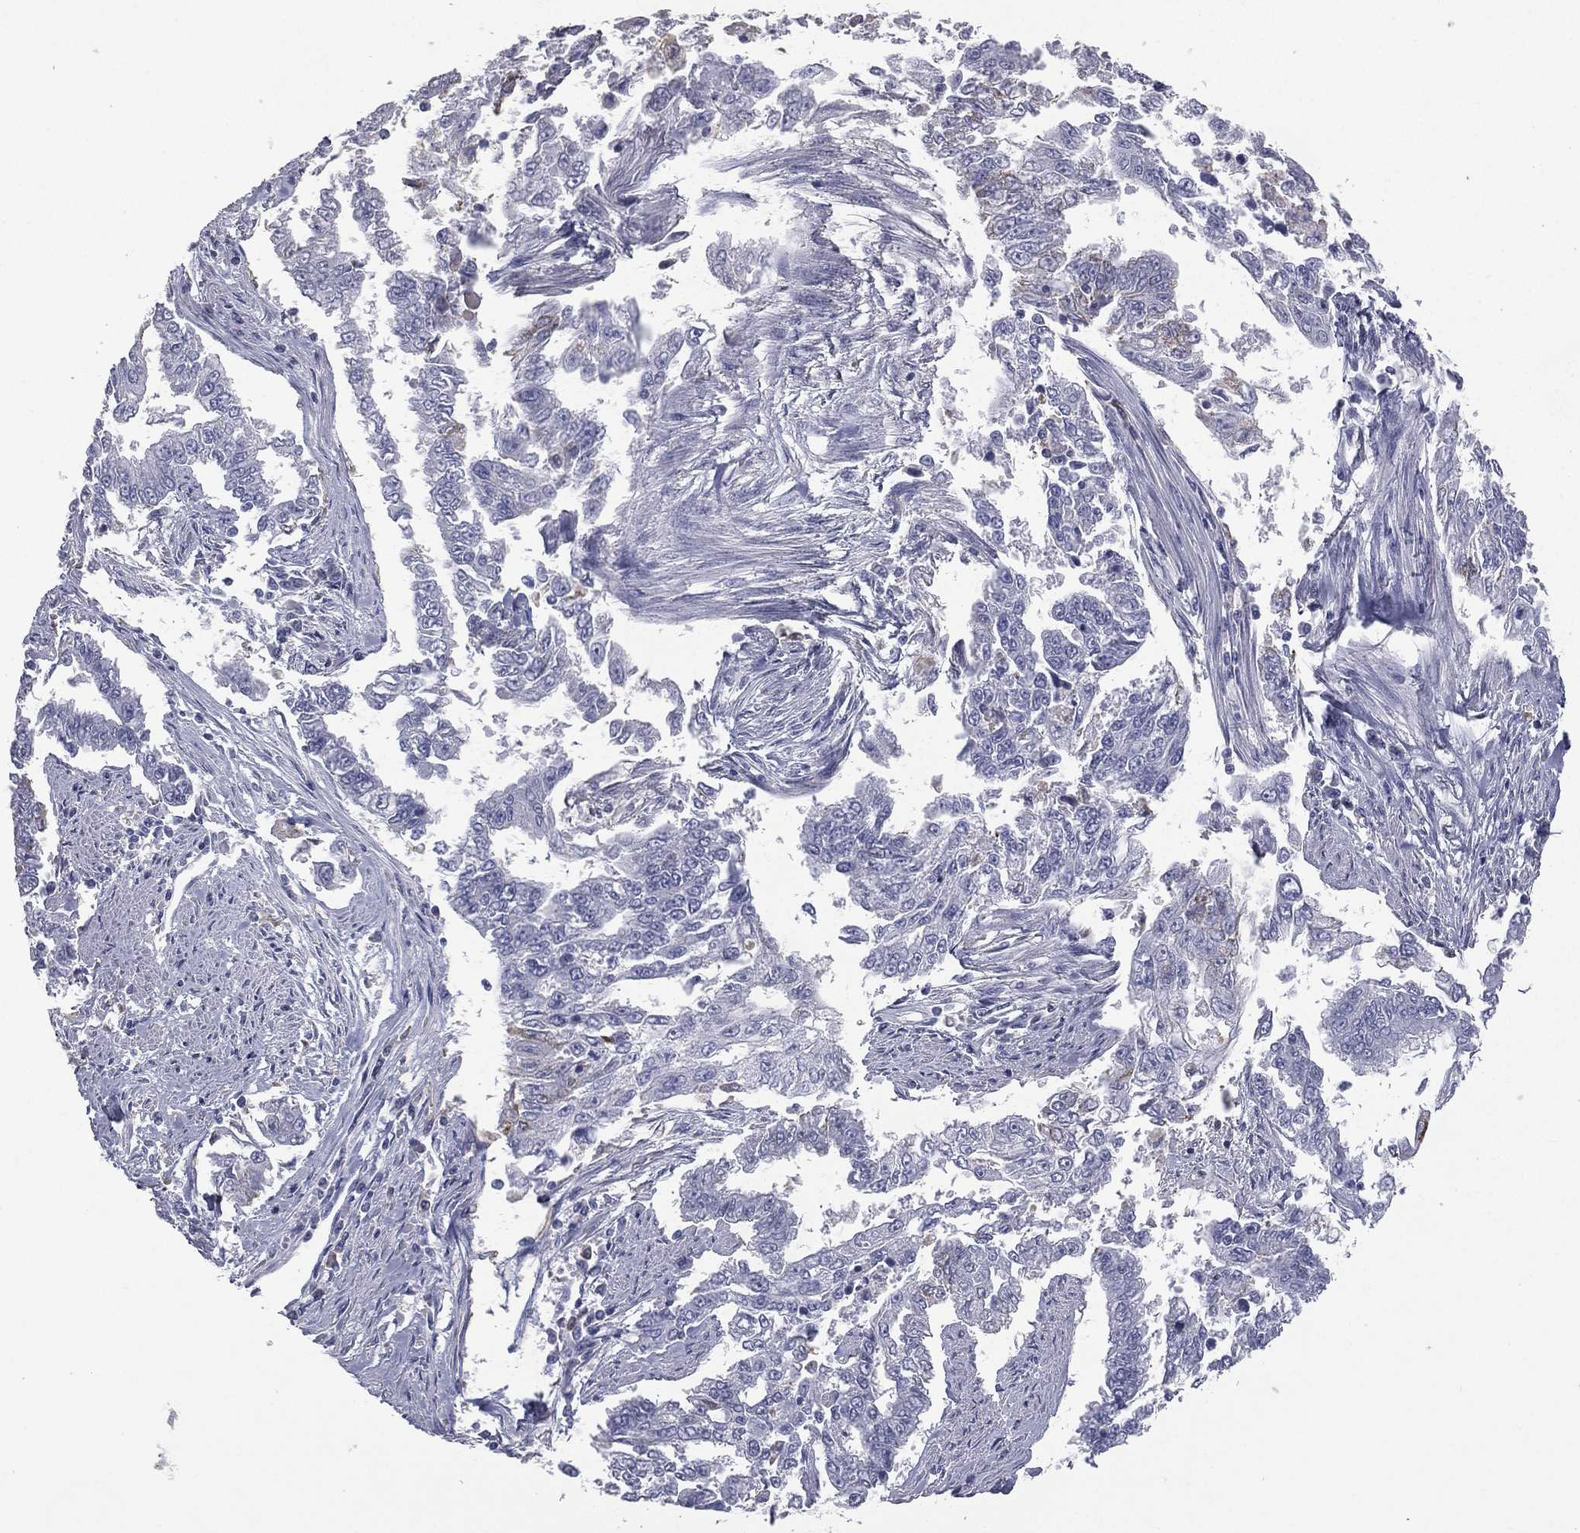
{"staining": {"intensity": "negative", "quantity": "none", "location": "none"}, "tissue": "endometrial cancer", "cell_type": "Tumor cells", "image_type": "cancer", "snomed": [{"axis": "morphology", "description": "Adenocarcinoma, NOS"}, {"axis": "topography", "description": "Uterus"}], "caption": "Micrograph shows no protein expression in tumor cells of endometrial adenocarcinoma tissue.", "gene": "ESX1", "patient": {"sex": "female", "age": 59}}